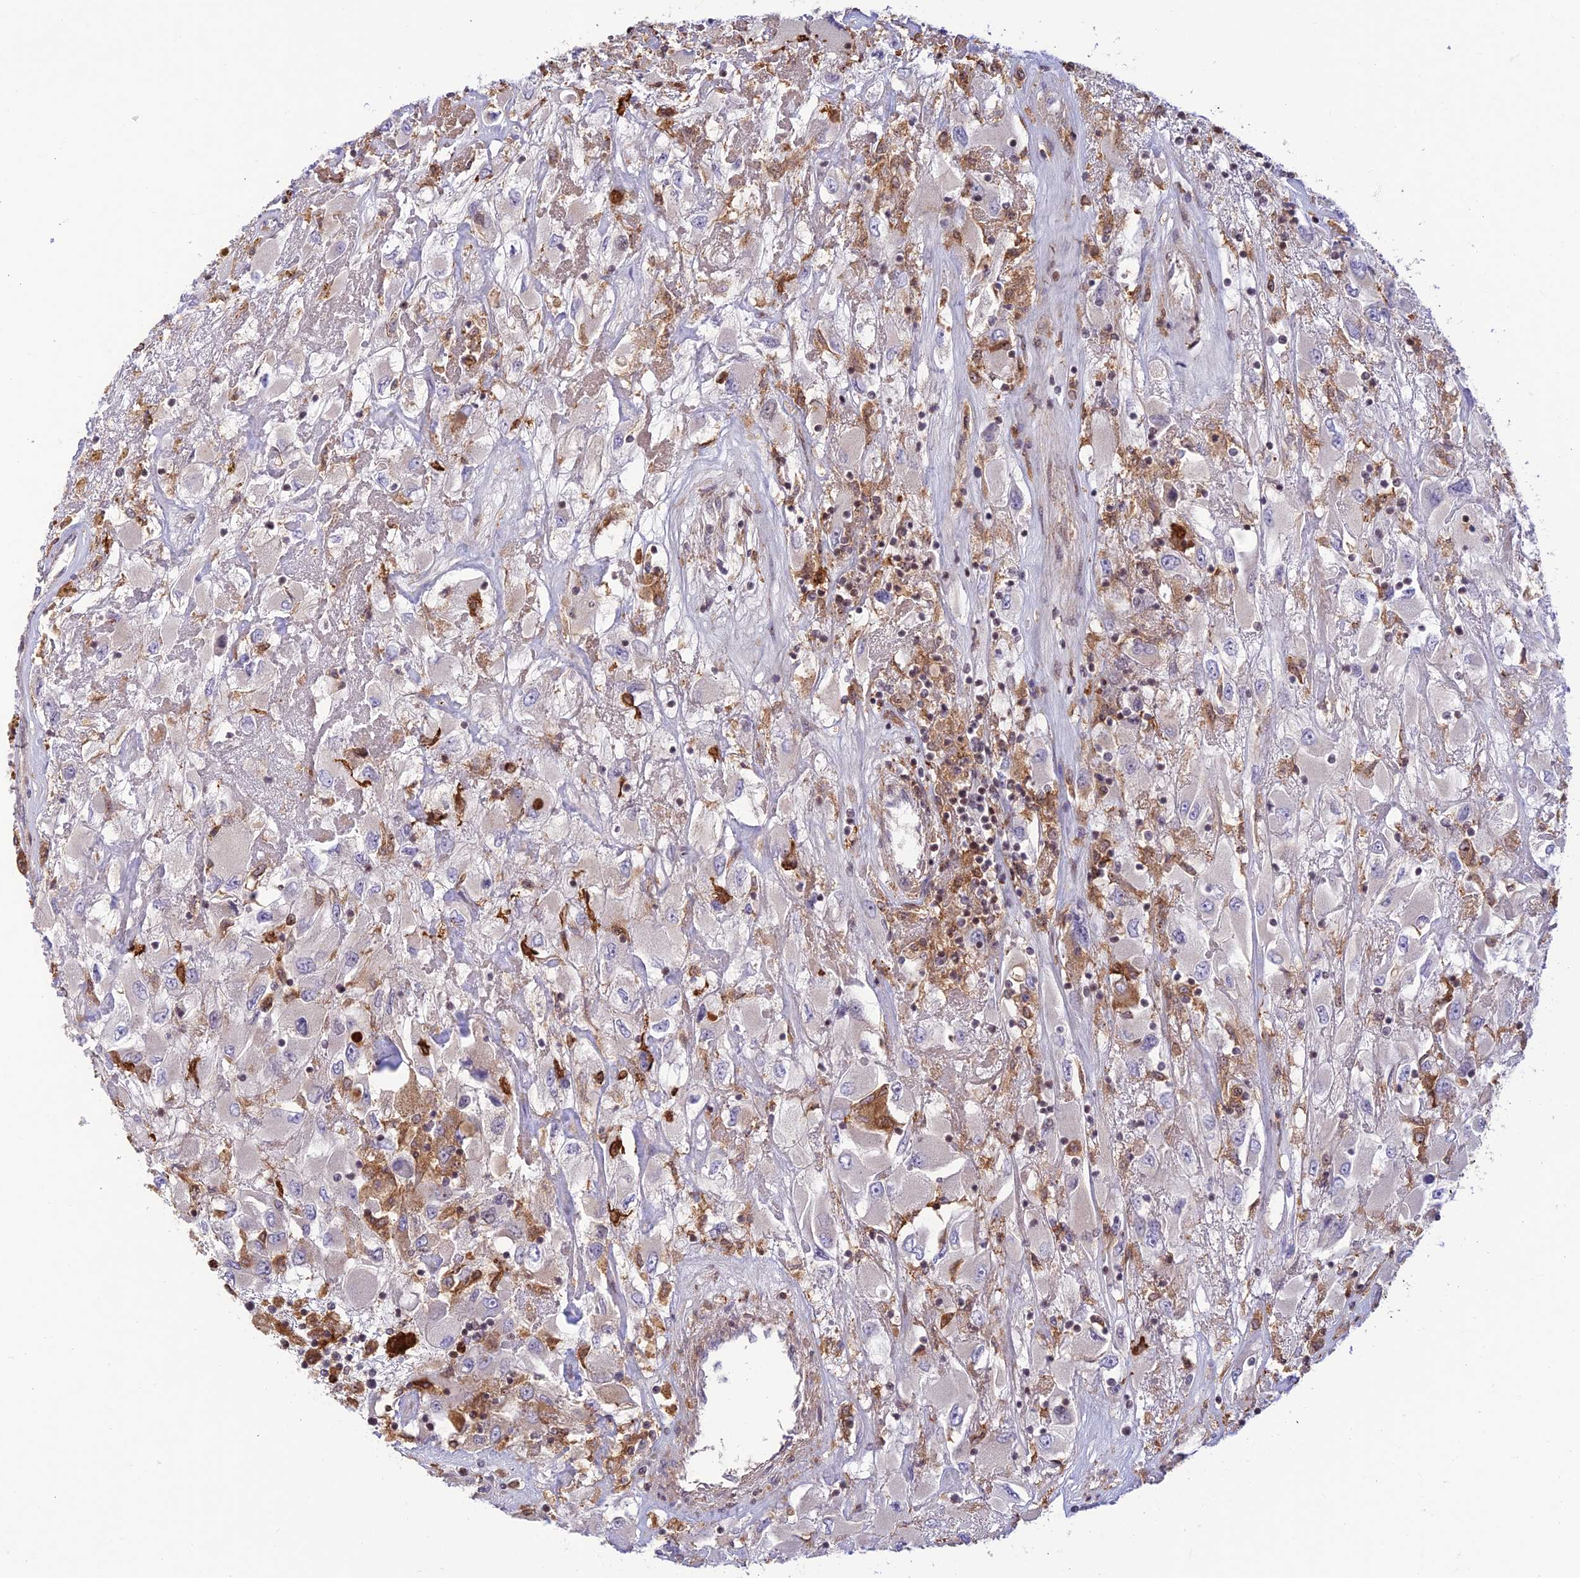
{"staining": {"intensity": "moderate", "quantity": "<25%", "location": "cytoplasmic/membranous"}, "tissue": "renal cancer", "cell_type": "Tumor cells", "image_type": "cancer", "snomed": [{"axis": "morphology", "description": "Adenocarcinoma, NOS"}, {"axis": "topography", "description": "Kidney"}], "caption": "A brown stain highlights moderate cytoplasmic/membranous staining of a protein in renal cancer tumor cells.", "gene": "FAM186B", "patient": {"sex": "female", "age": 52}}